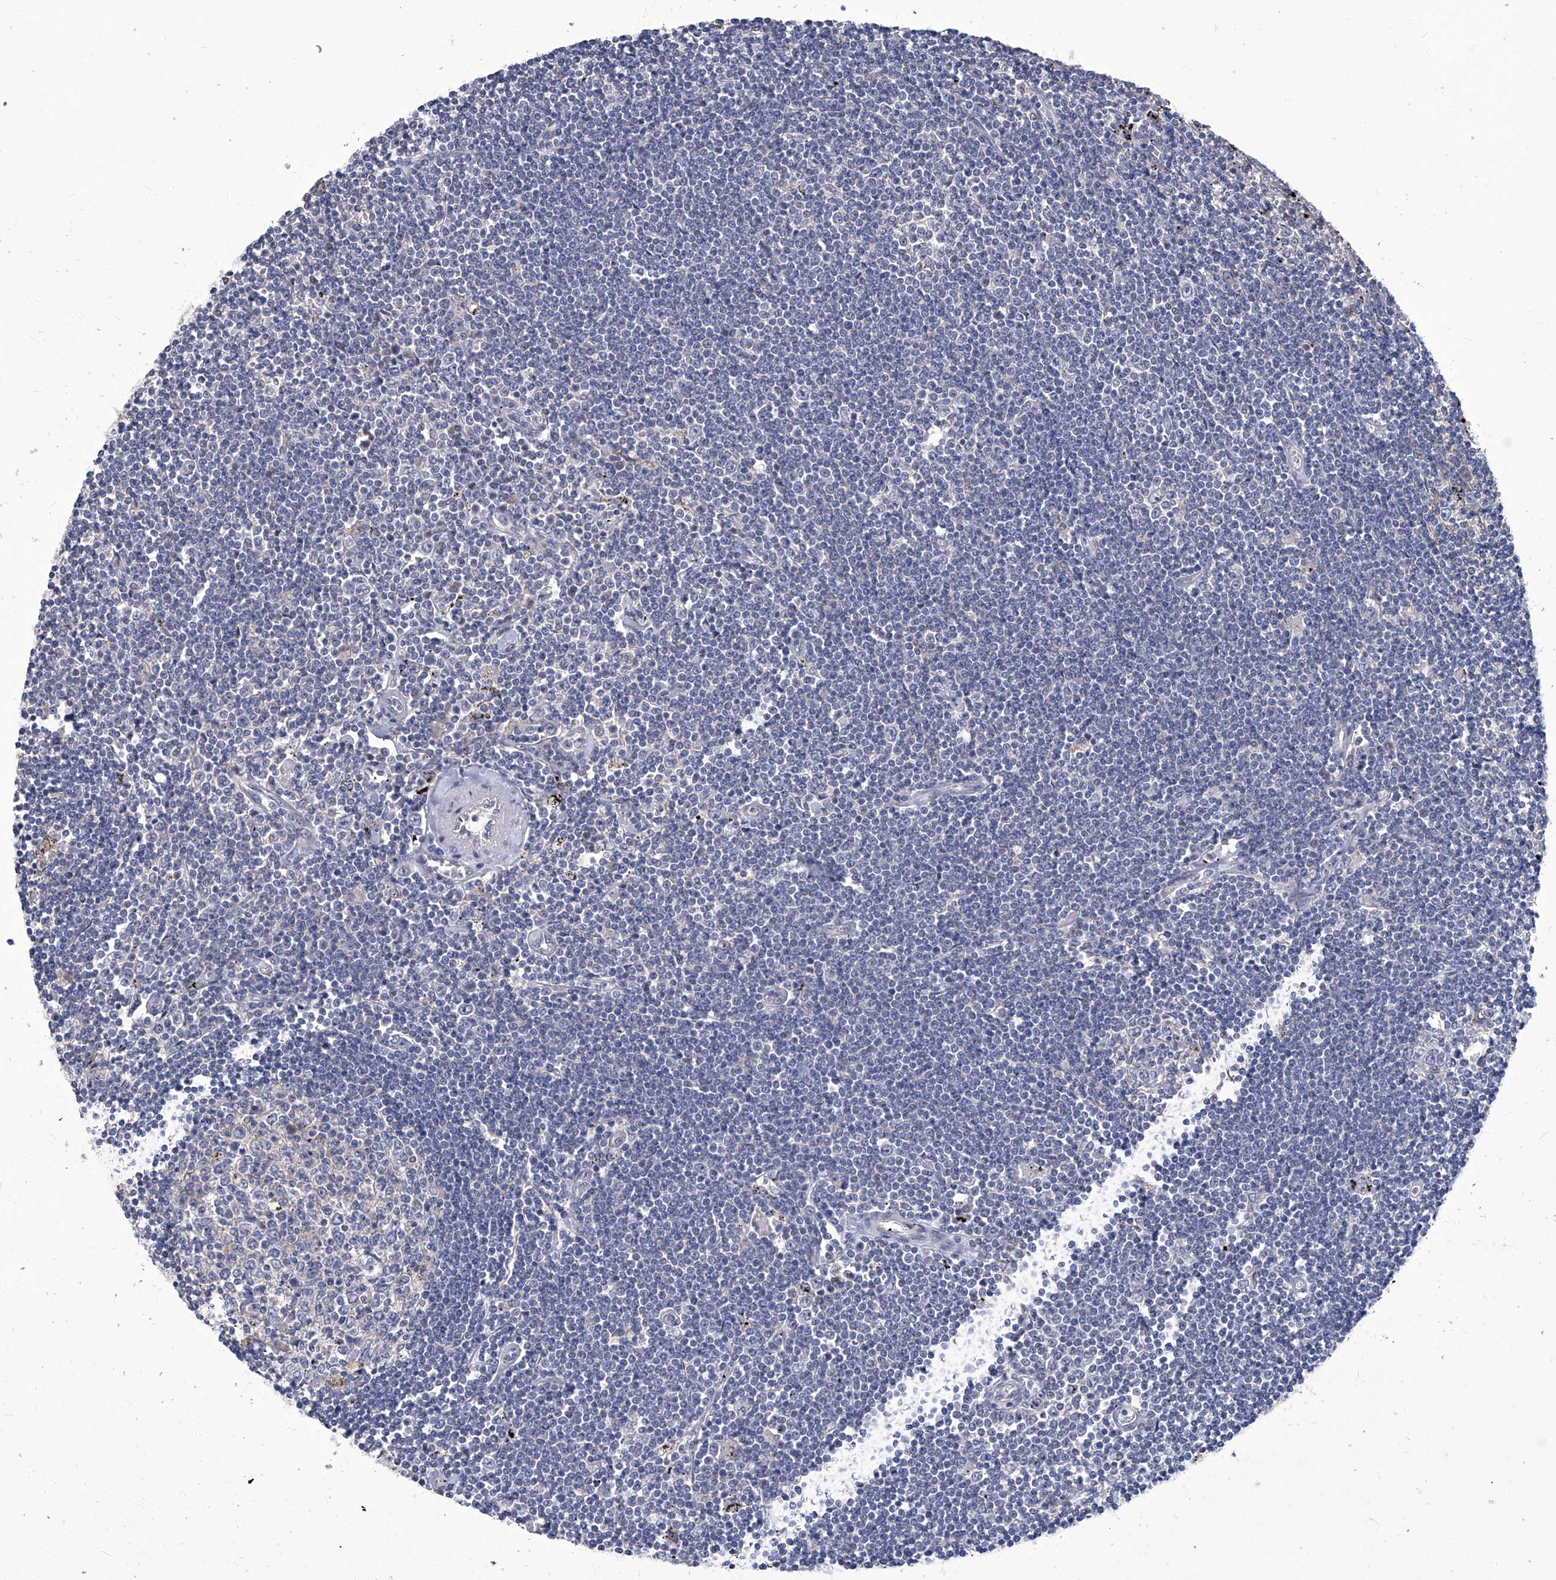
{"staining": {"intensity": "negative", "quantity": "none", "location": "none"}, "tissue": "lymphoma", "cell_type": "Tumor cells", "image_type": "cancer", "snomed": [{"axis": "morphology", "description": "Malignant lymphoma, non-Hodgkin's type, Low grade"}, {"axis": "topography", "description": "Spleen"}], "caption": "This is a histopathology image of immunohistochemistry (IHC) staining of malignant lymphoma, non-Hodgkin's type (low-grade), which shows no expression in tumor cells. (DAB immunohistochemistry, high magnification).", "gene": "TGFBR1", "patient": {"sex": "male", "age": 76}}